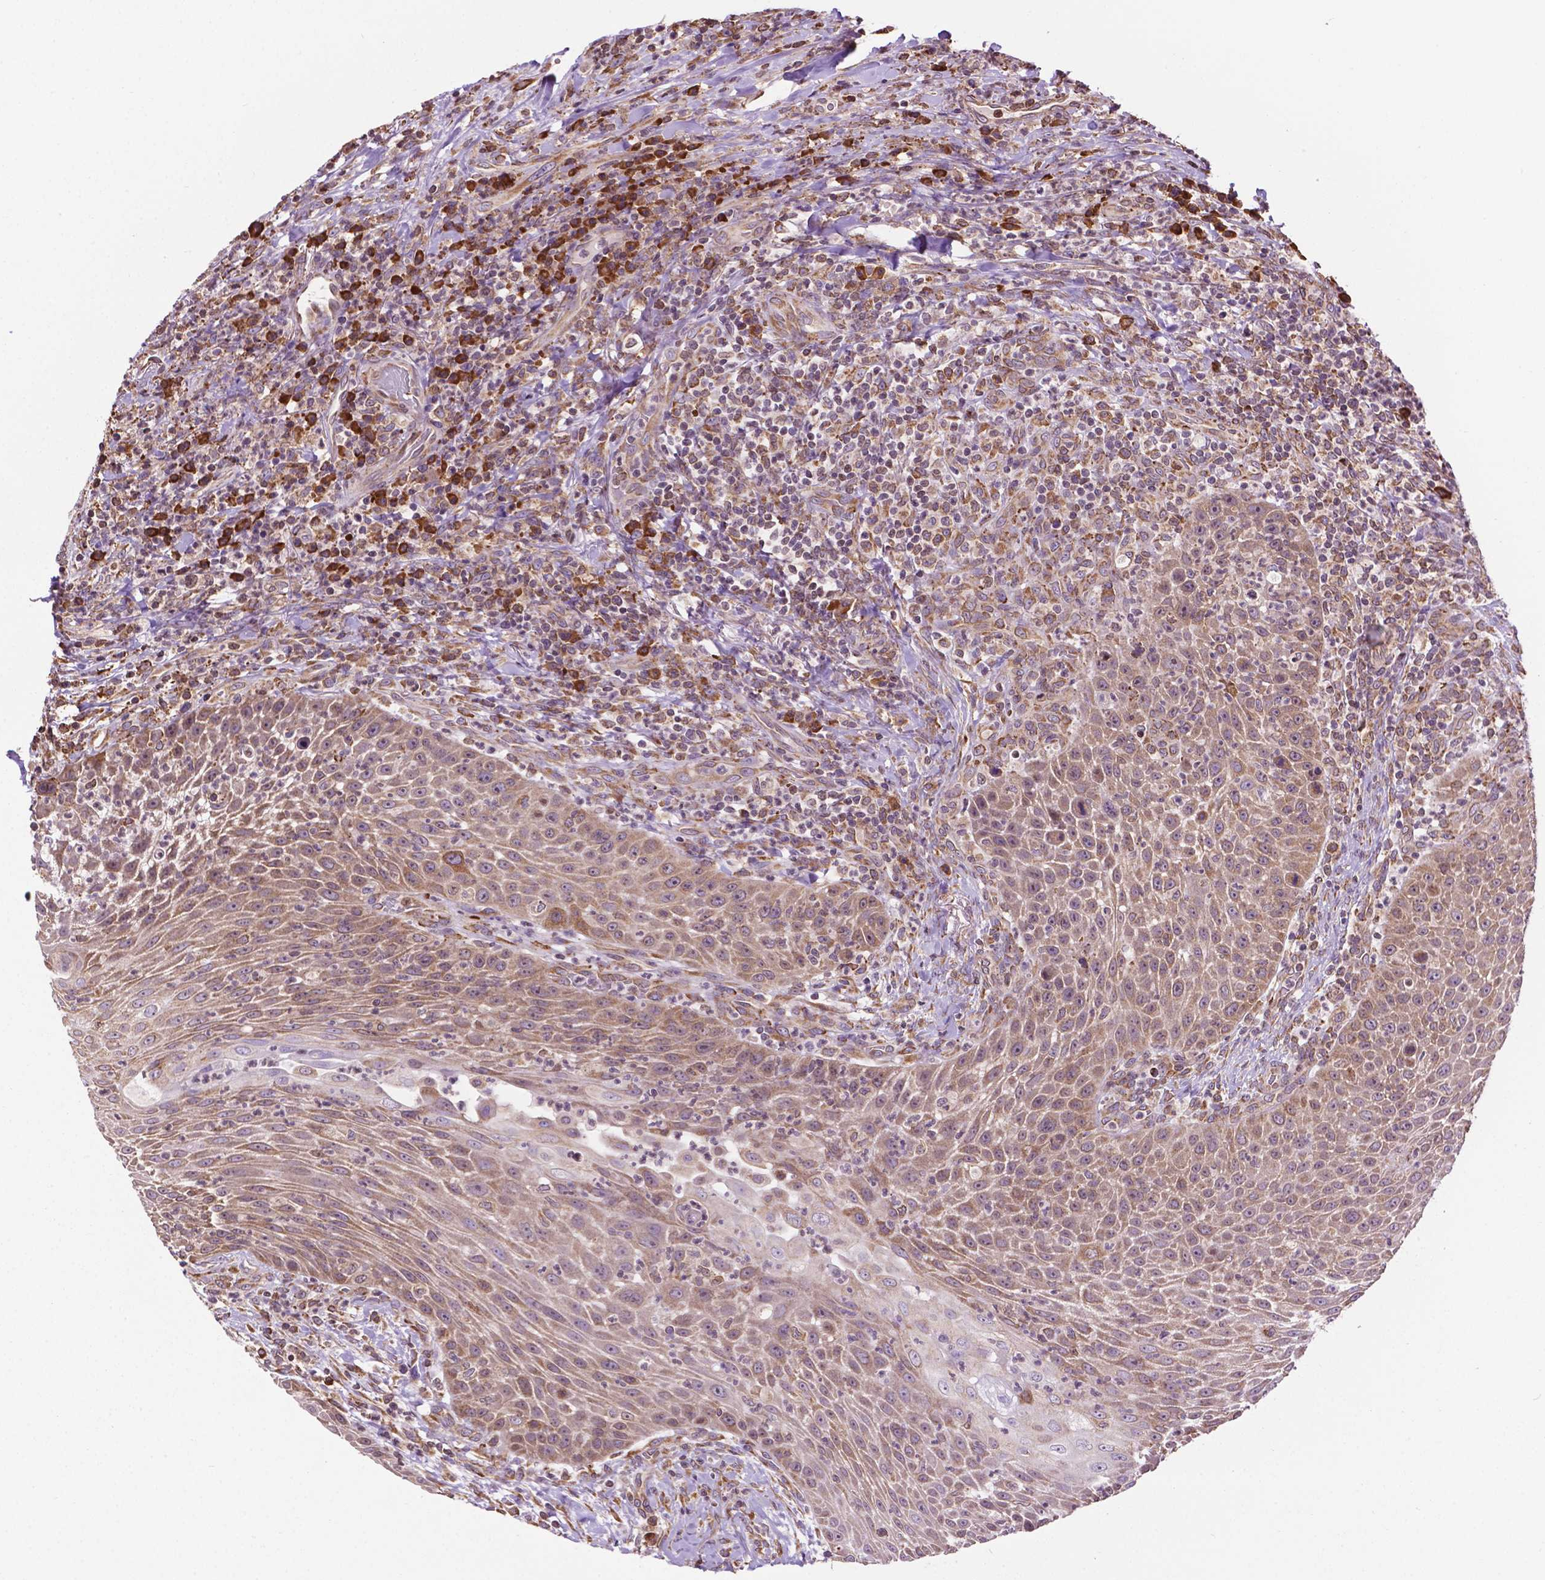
{"staining": {"intensity": "weak", "quantity": "<25%", "location": "cytoplasmic/membranous"}, "tissue": "head and neck cancer", "cell_type": "Tumor cells", "image_type": "cancer", "snomed": [{"axis": "morphology", "description": "Squamous cell carcinoma, NOS"}, {"axis": "topography", "description": "Head-Neck"}], "caption": "Tumor cells are negative for brown protein staining in head and neck cancer.", "gene": "GANAB", "patient": {"sex": "male", "age": 69}}